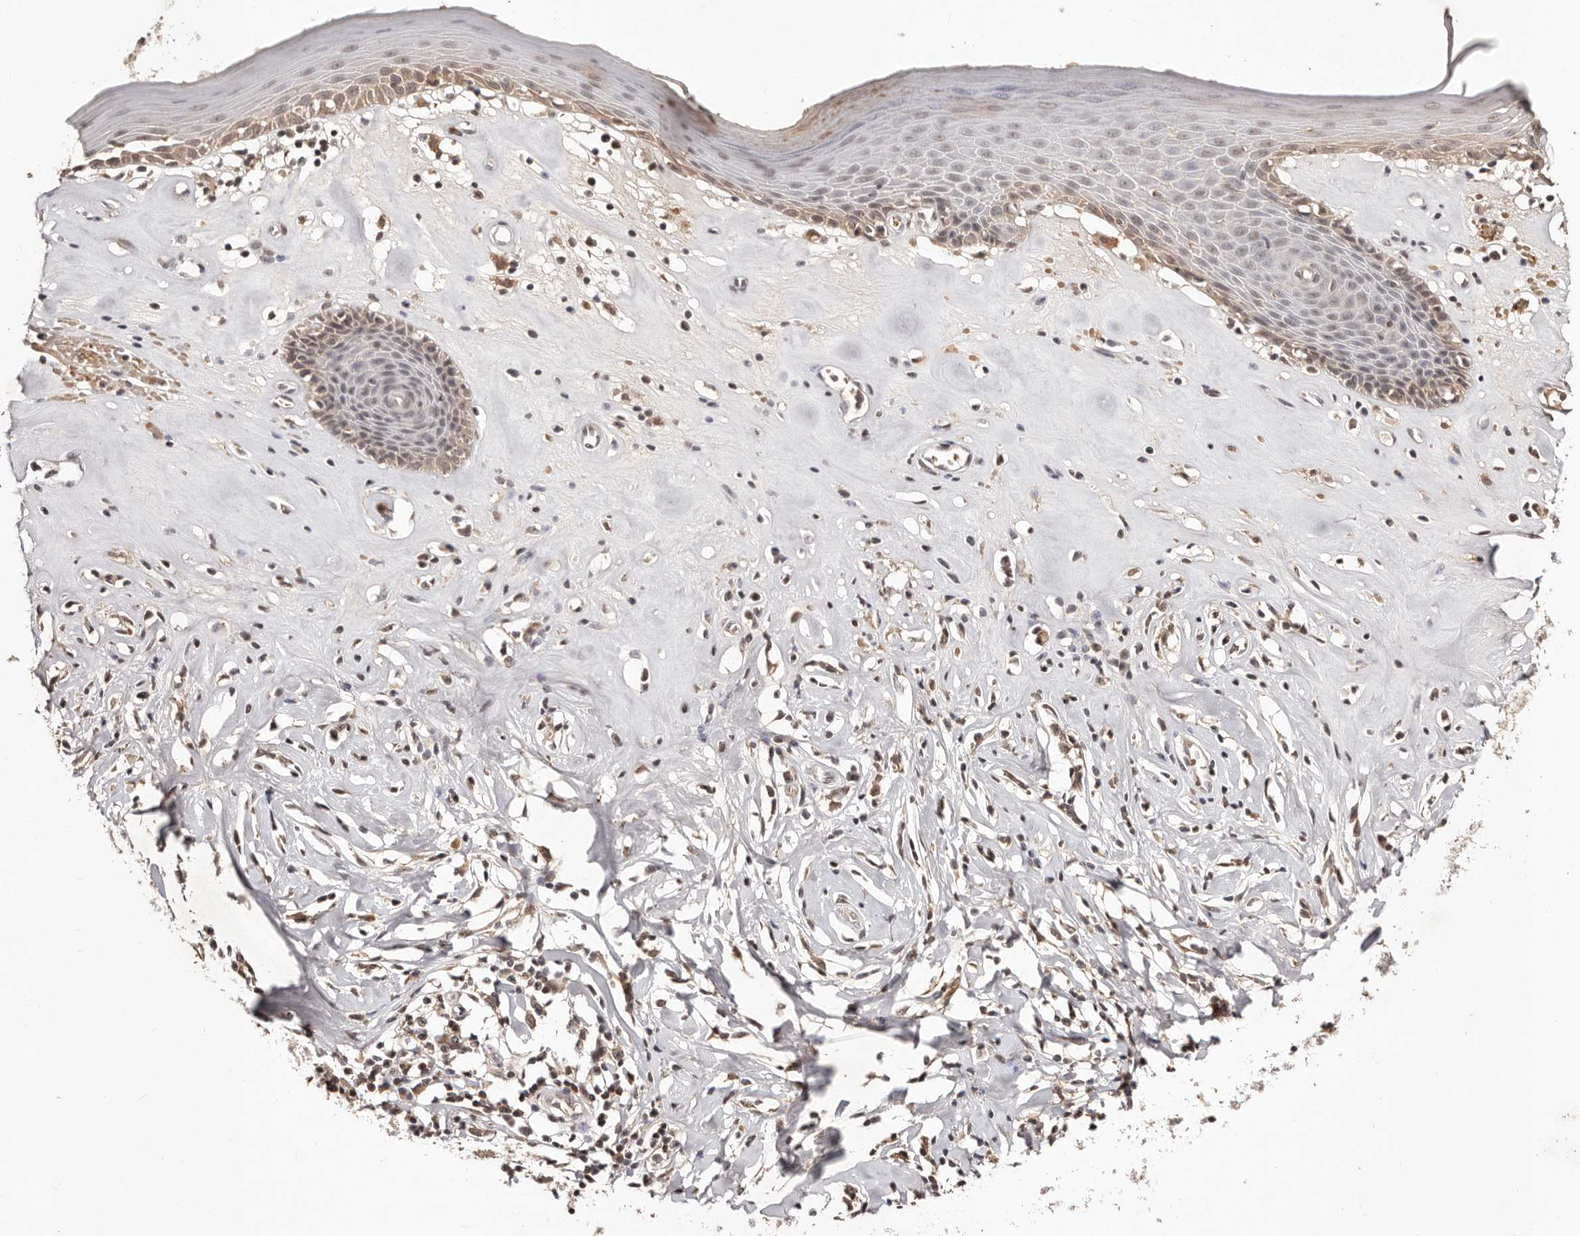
{"staining": {"intensity": "moderate", "quantity": "25%-75%", "location": "cytoplasmic/membranous,nuclear"}, "tissue": "skin", "cell_type": "Epidermal cells", "image_type": "normal", "snomed": [{"axis": "morphology", "description": "Normal tissue, NOS"}, {"axis": "morphology", "description": "Inflammation, NOS"}, {"axis": "topography", "description": "Vulva"}], "caption": "Human skin stained for a protein (brown) reveals moderate cytoplasmic/membranous,nuclear positive positivity in approximately 25%-75% of epidermal cells.", "gene": "BICRAL", "patient": {"sex": "female", "age": 84}}